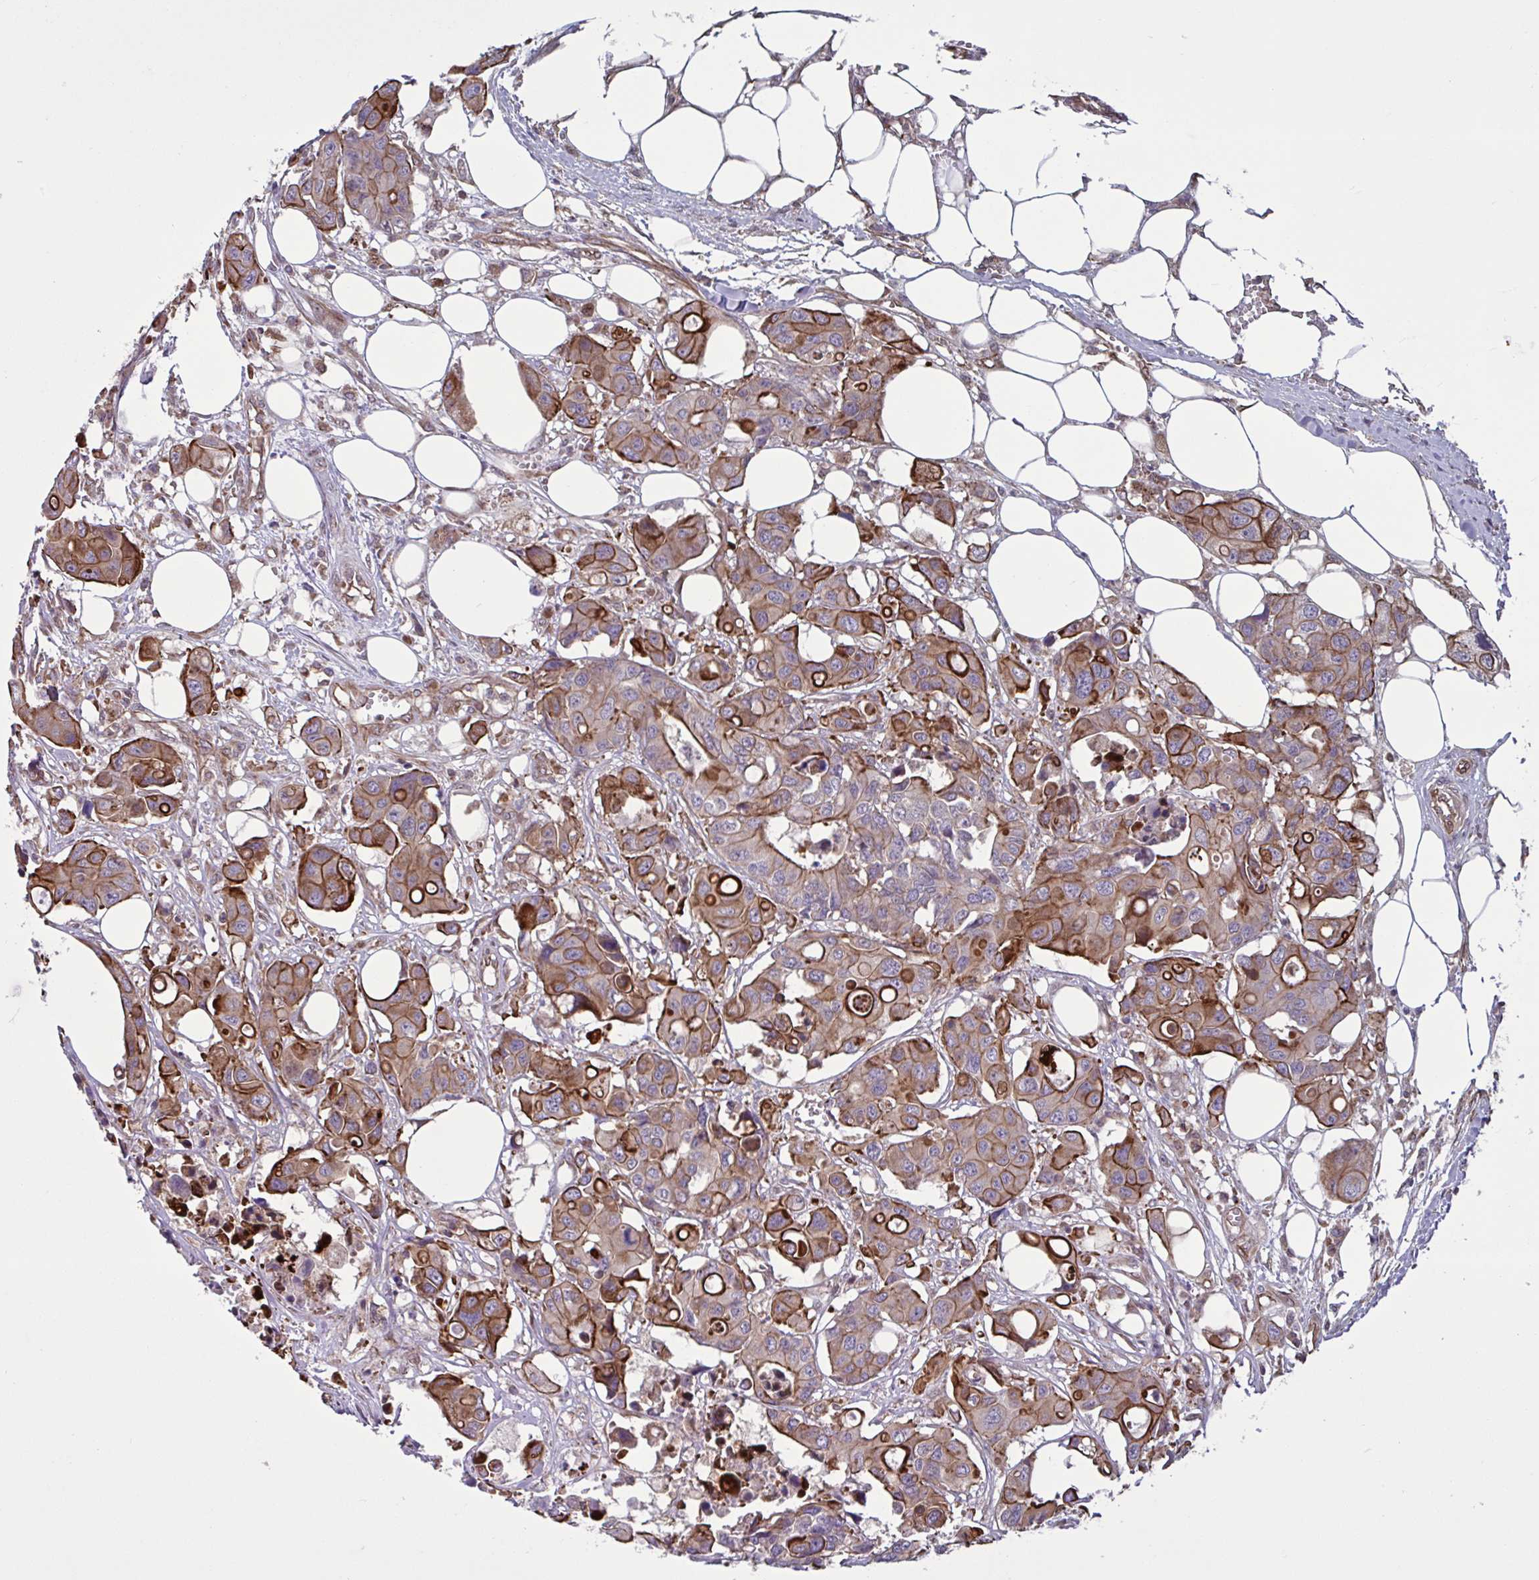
{"staining": {"intensity": "strong", "quantity": "25%-75%", "location": "cytoplasmic/membranous"}, "tissue": "colorectal cancer", "cell_type": "Tumor cells", "image_type": "cancer", "snomed": [{"axis": "morphology", "description": "Adenocarcinoma, NOS"}, {"axis": "topography", "description": "Colon"}], "caption": "DAB (3,3'-diaminobenzidine) immunohistochemical staining of human colorectal cancer (adenocarcinoma) shows strong cytoplasmic/membranous protein expression in approximately 25%-75% of tumor cells.", "gene": "GLTP", "patient": {"sex": "male", "age": 77}}